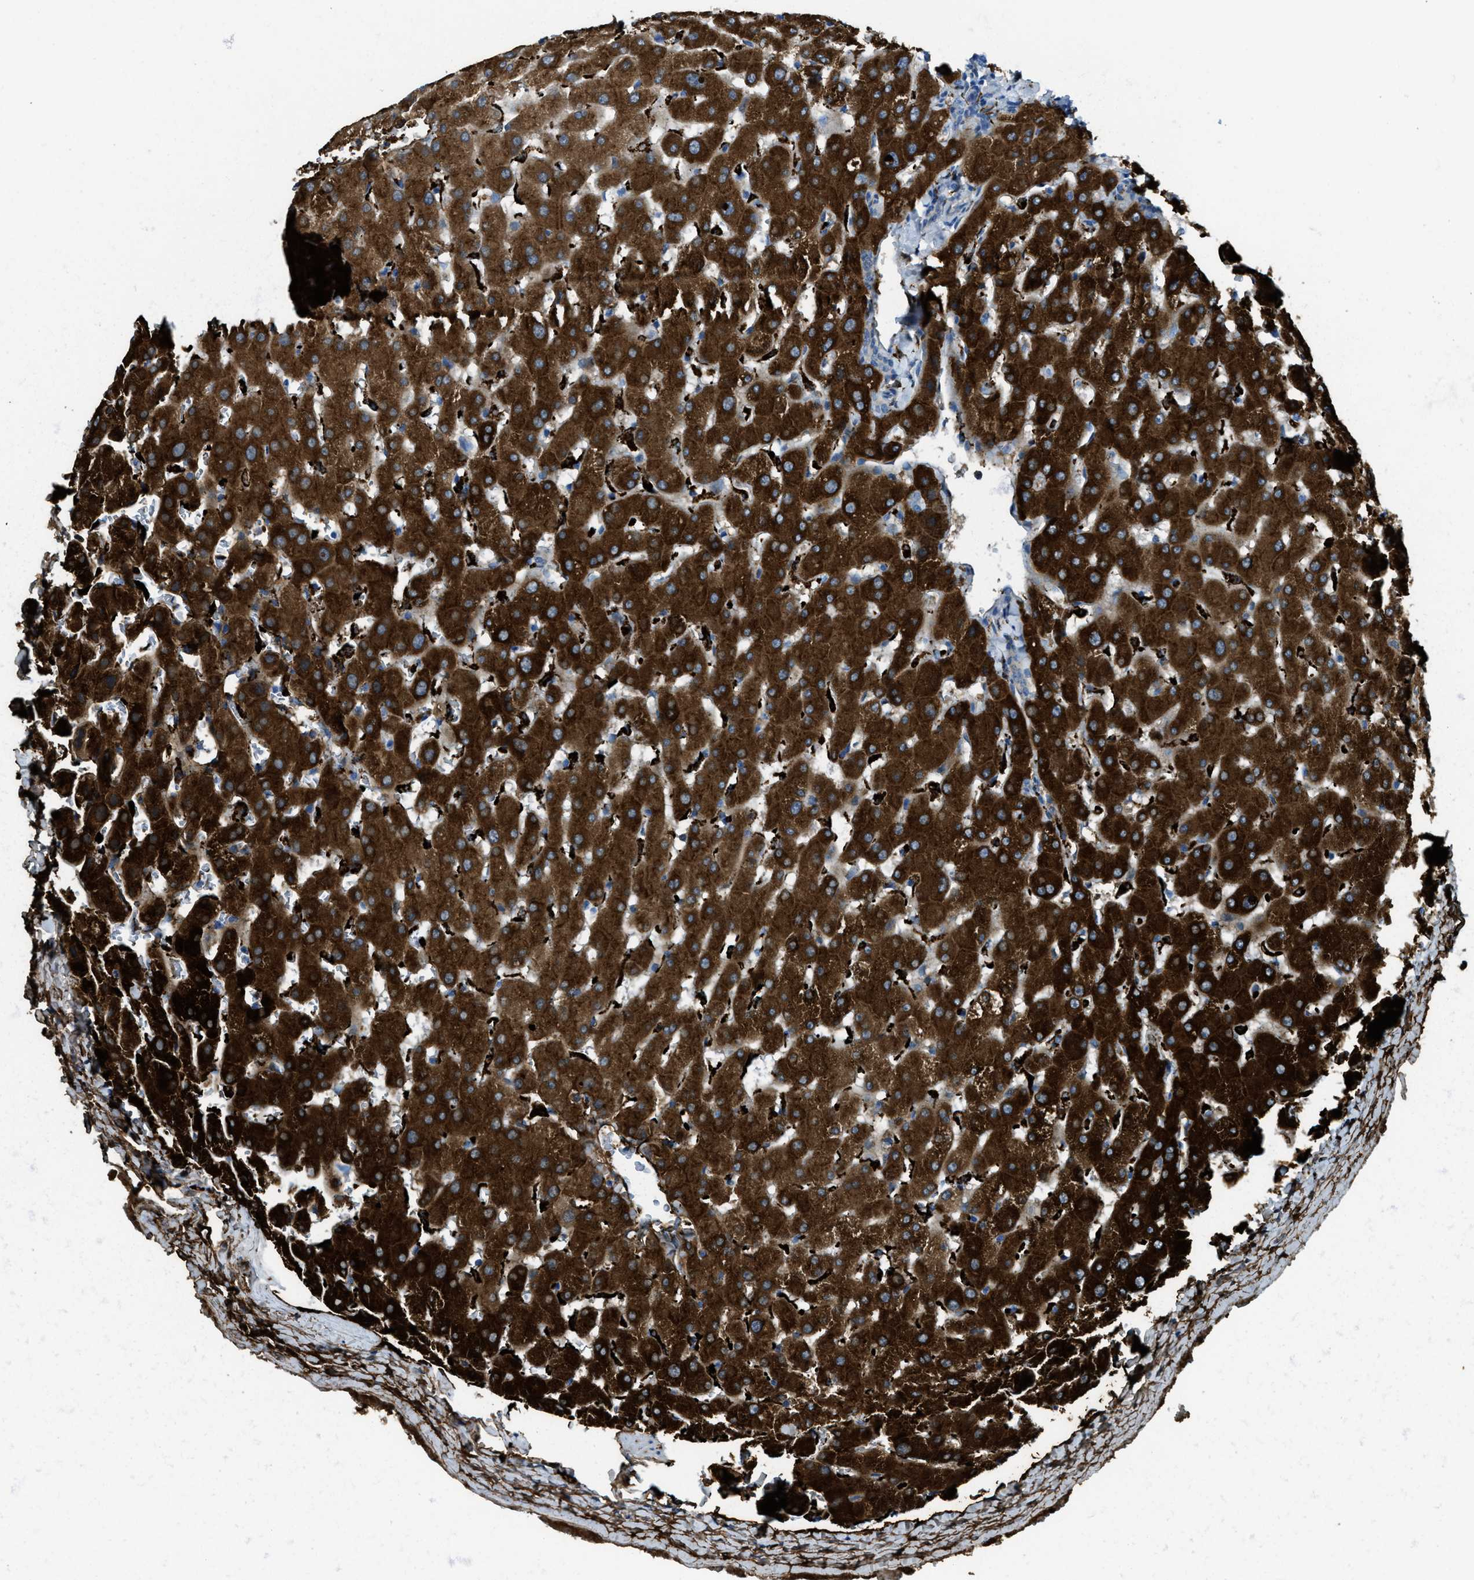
{"staining": {"intensity": "moderate", "quantity": ">75%", "location": "cytoplasmic/membranous"}, "tissue": "liver", "cell_type": "Cholangiocytes", "image_type": "normal", "snomed": [{"axis": "morphology", "description": "Normal tissue, NOS"}, {"axis": "topography", "description": "Liver"}], "caption": "Moderate cytoplasmic/membranous staining is seen in about >75% of cholangiocytes in normal liver.", "gene": "TRIM59", "patient": {"sex": "female", "age": 63}}